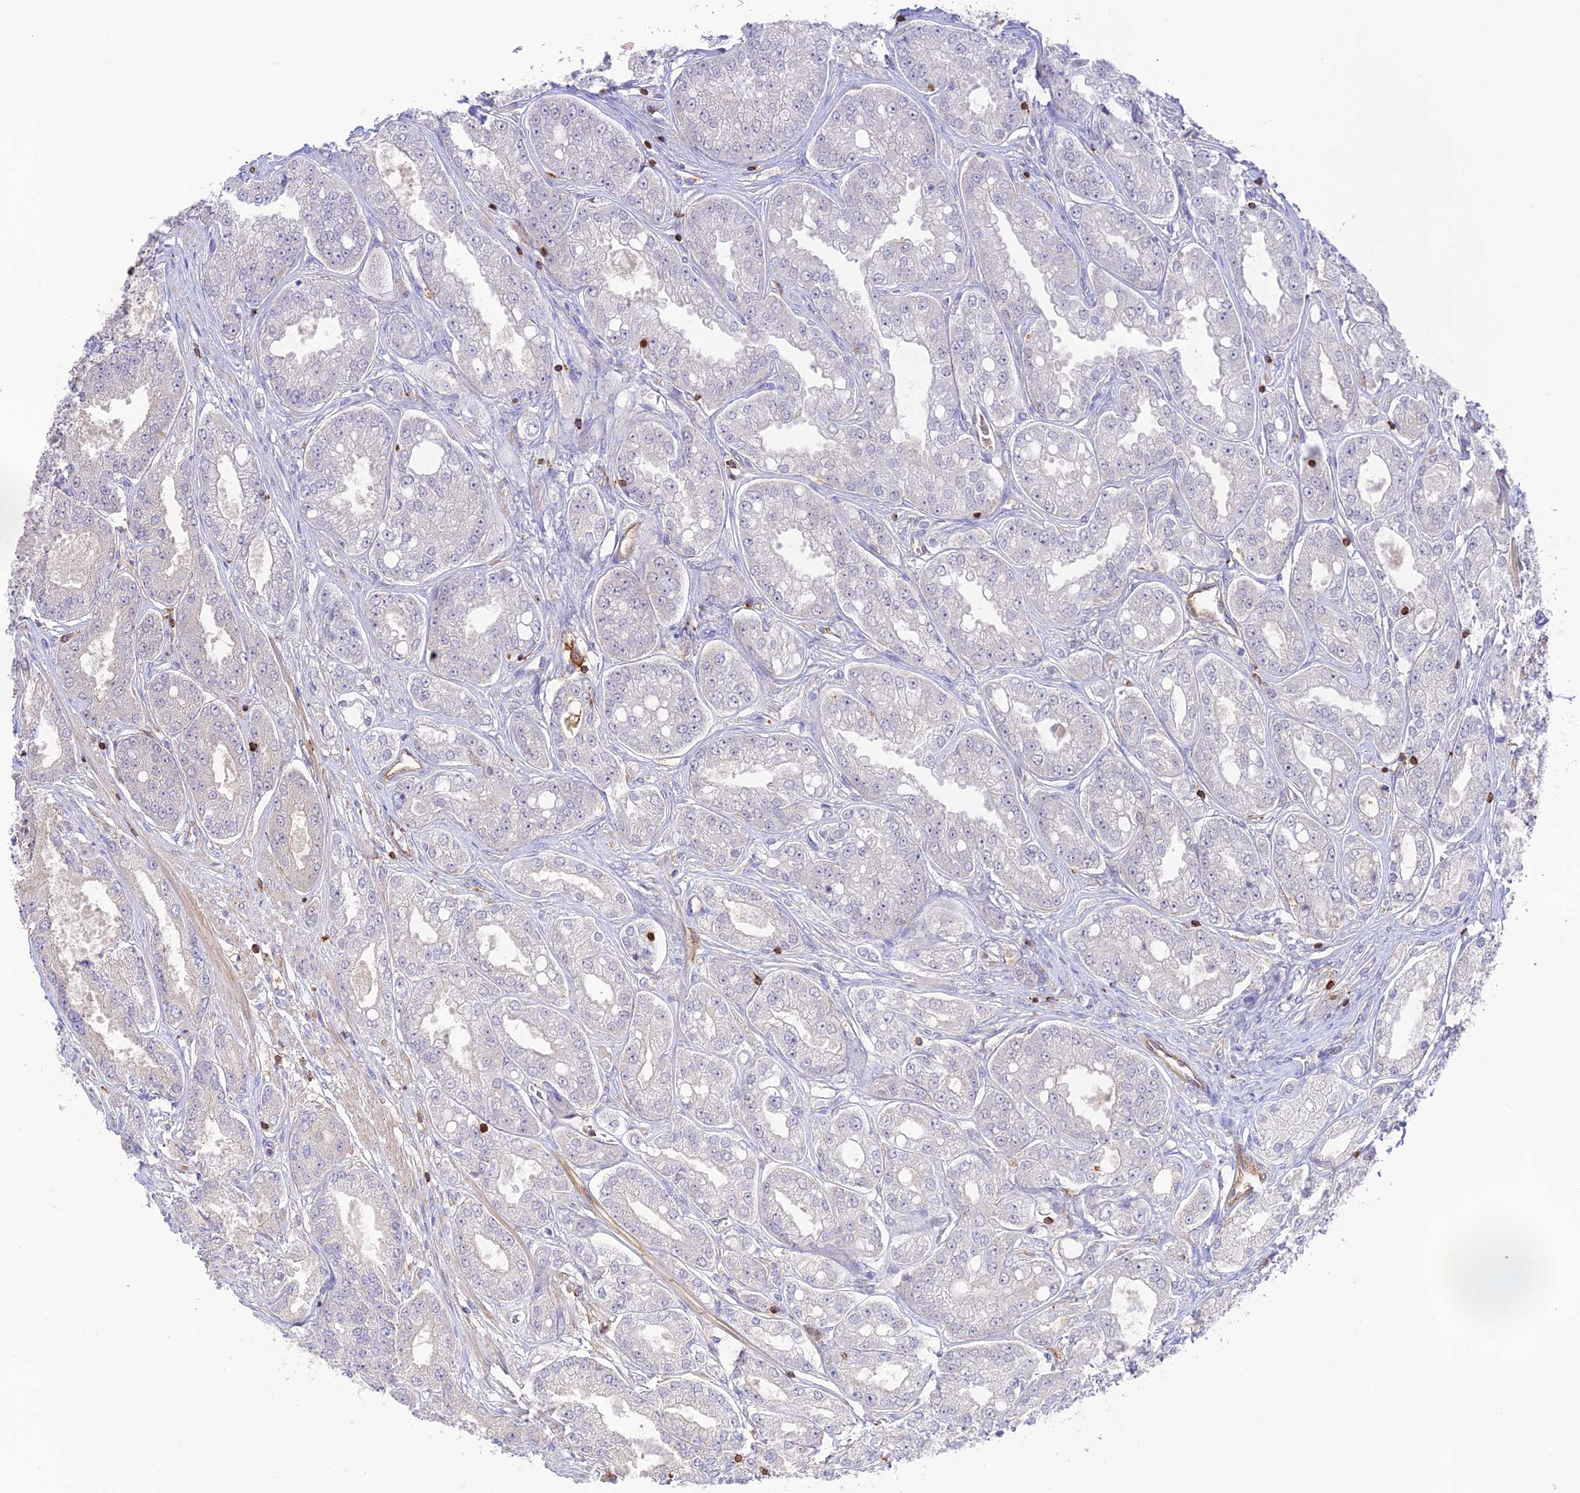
{"staining": {"intensity": "negative", "quantity": "none", "location": "none"}, "tissue": "prostate cancer", "cell_type": "Tumor cells", "image_type": "cancer", "snomed": [{"axis": "morphology", "description": "Adenocarcinoma, High grade"}, {"axis": "topography", "description": "Prostate"}], "caption": "This is an immunohistochemistry image of prostate adenocarcinoma (high-grade). There is no positivity in tumor cells.", "gene": "DENND1C", "patient": {"sex": "male", "age": 71}}